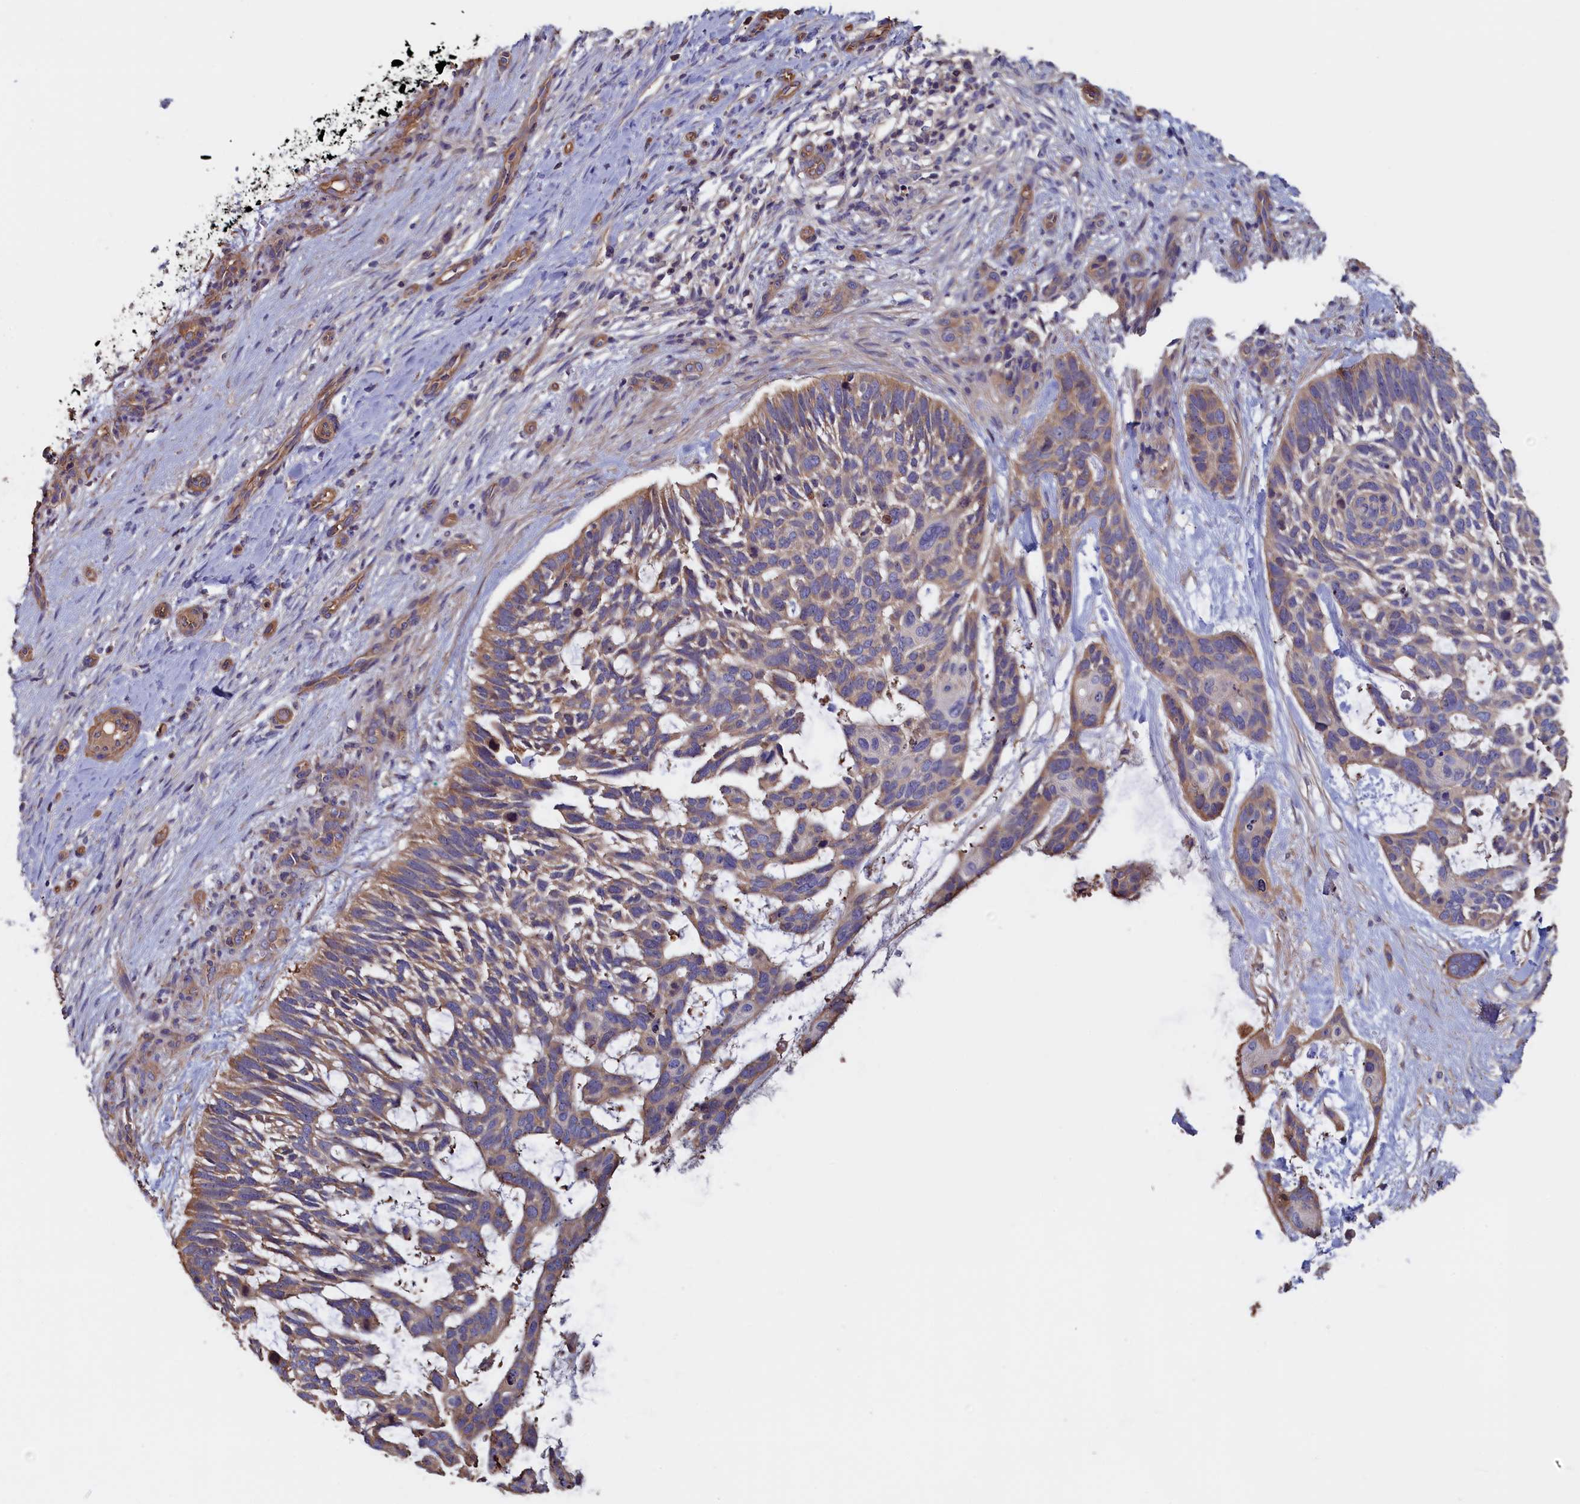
{"staining": {"intensity": "moderate", "quantity": "<25%", "location": "cytoplasmic/membranous"}, "tissue": "skin cancer", "cell_type": "Tumor cells", "image_type": "cancer", "snomed": [{"axis": "morphology", "description": "Basal cell carcinoma"}, {"axis": "topography", "description": "Skin"}], "caption": "Immunohistochemistry staining of skin cancer (basal cell carcinoma), which demonstrates low levels of moderate cytoplasmic/membranous expression in approximately <25% of tumor cells indicating moderate cytoplasmic/membranous protein staining. The staining was performed using DAB (3,3'-diaminobenzidine) (brown) for protein detection and nuclei were counterstained in hematoxylin (blue).", "gene": "ANKRD2", "patient": {"sex": "male", "age": 88}}